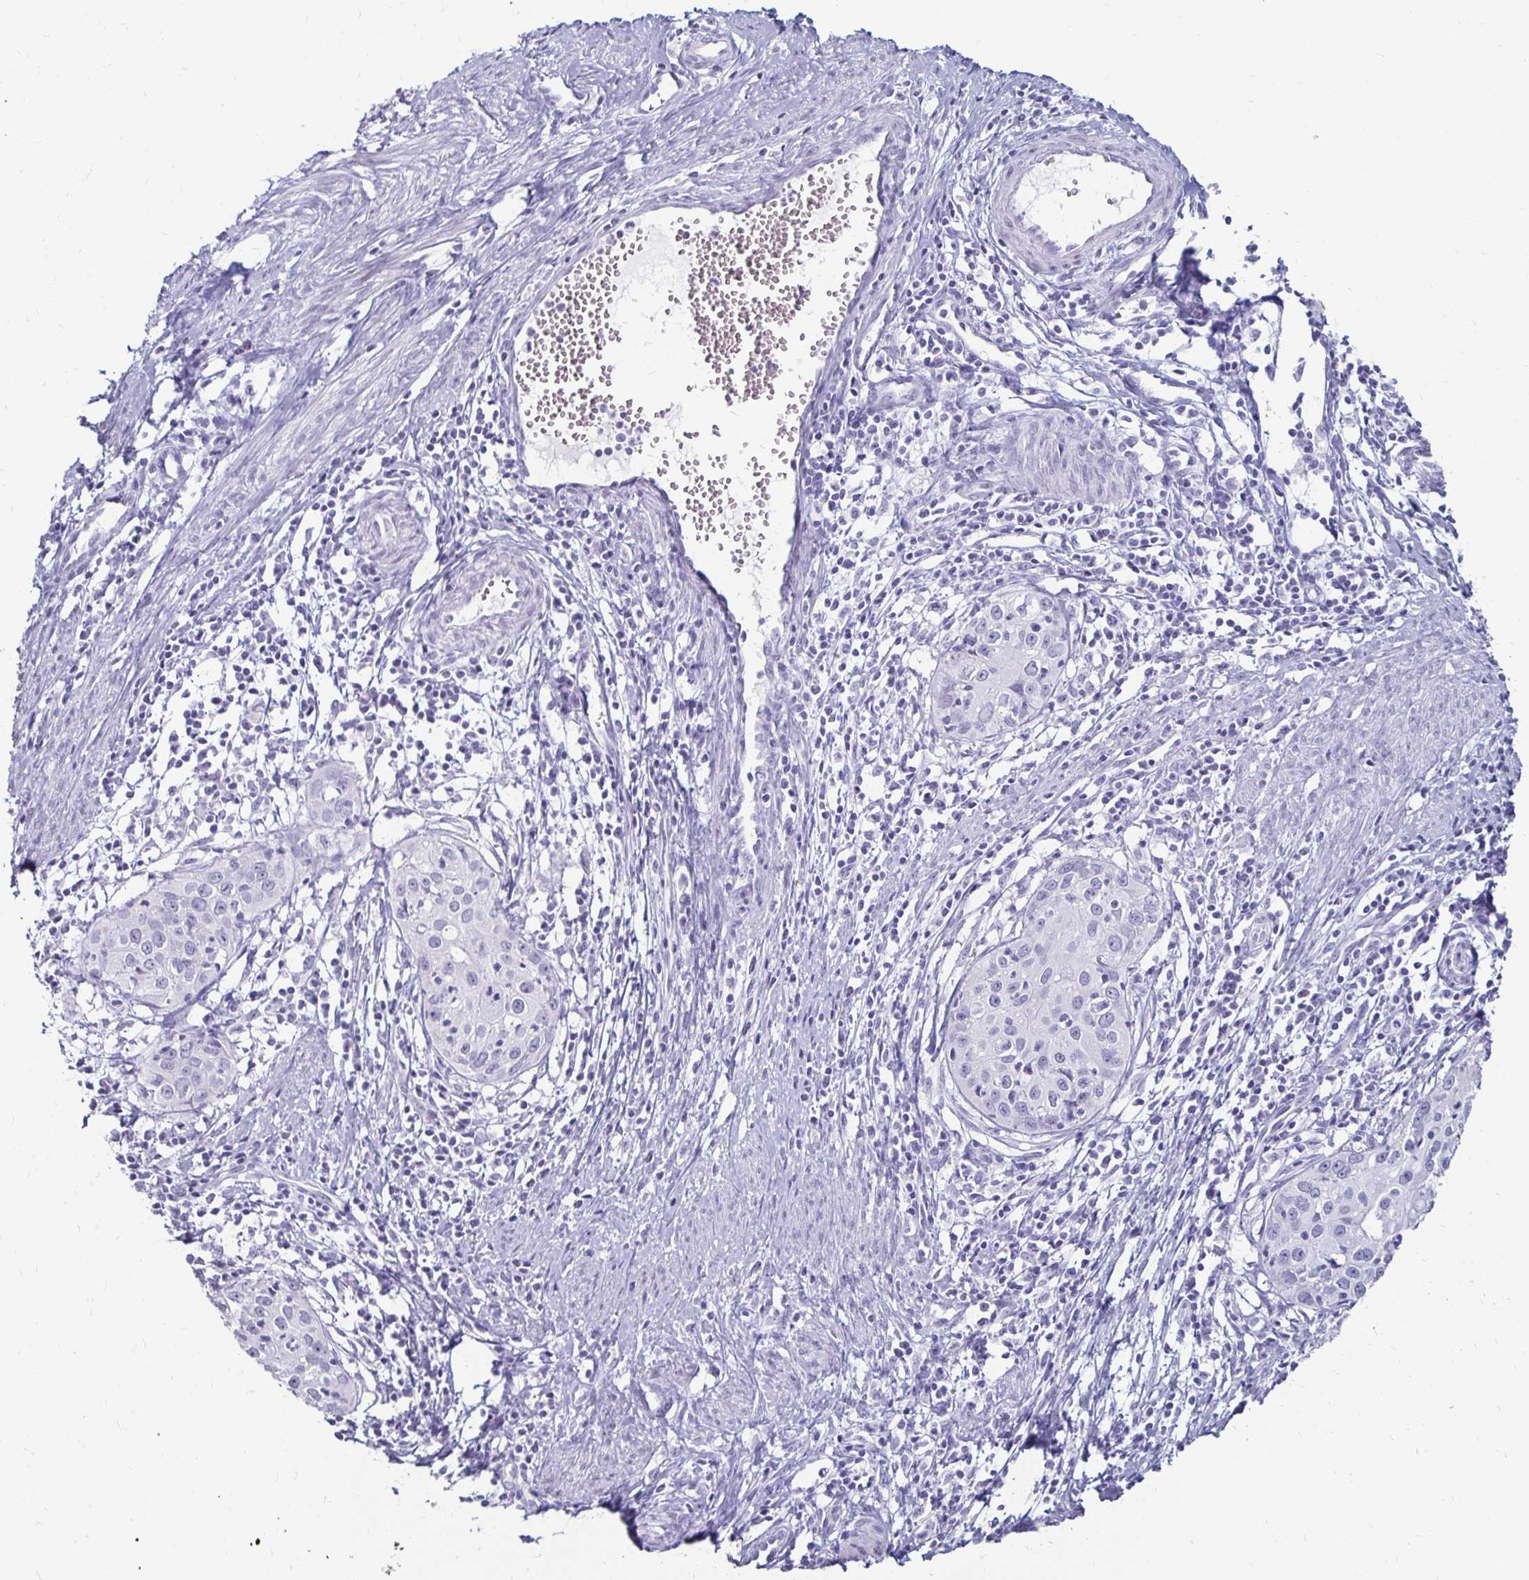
{"staining": {"intensity": "negative", "quantity": "none", "location": "none"}, "tissue": "cervical cancer", "cell_type": "Tumor cells", "image_type": "cancer", "snomed": [{"axis": "morphology", "description": "Squamous cell carcinoma, NOS"}, {"axis": "topography", "description": "Cervix"}], "caption": "IHC micrograph of neoplastic tissue: cervical squamous cell carcinoma stained with DAB displays no significant protein positivity in tumor cells.", "gene": "TOMM34", "patient": {"sex": "female", "age": 40}}